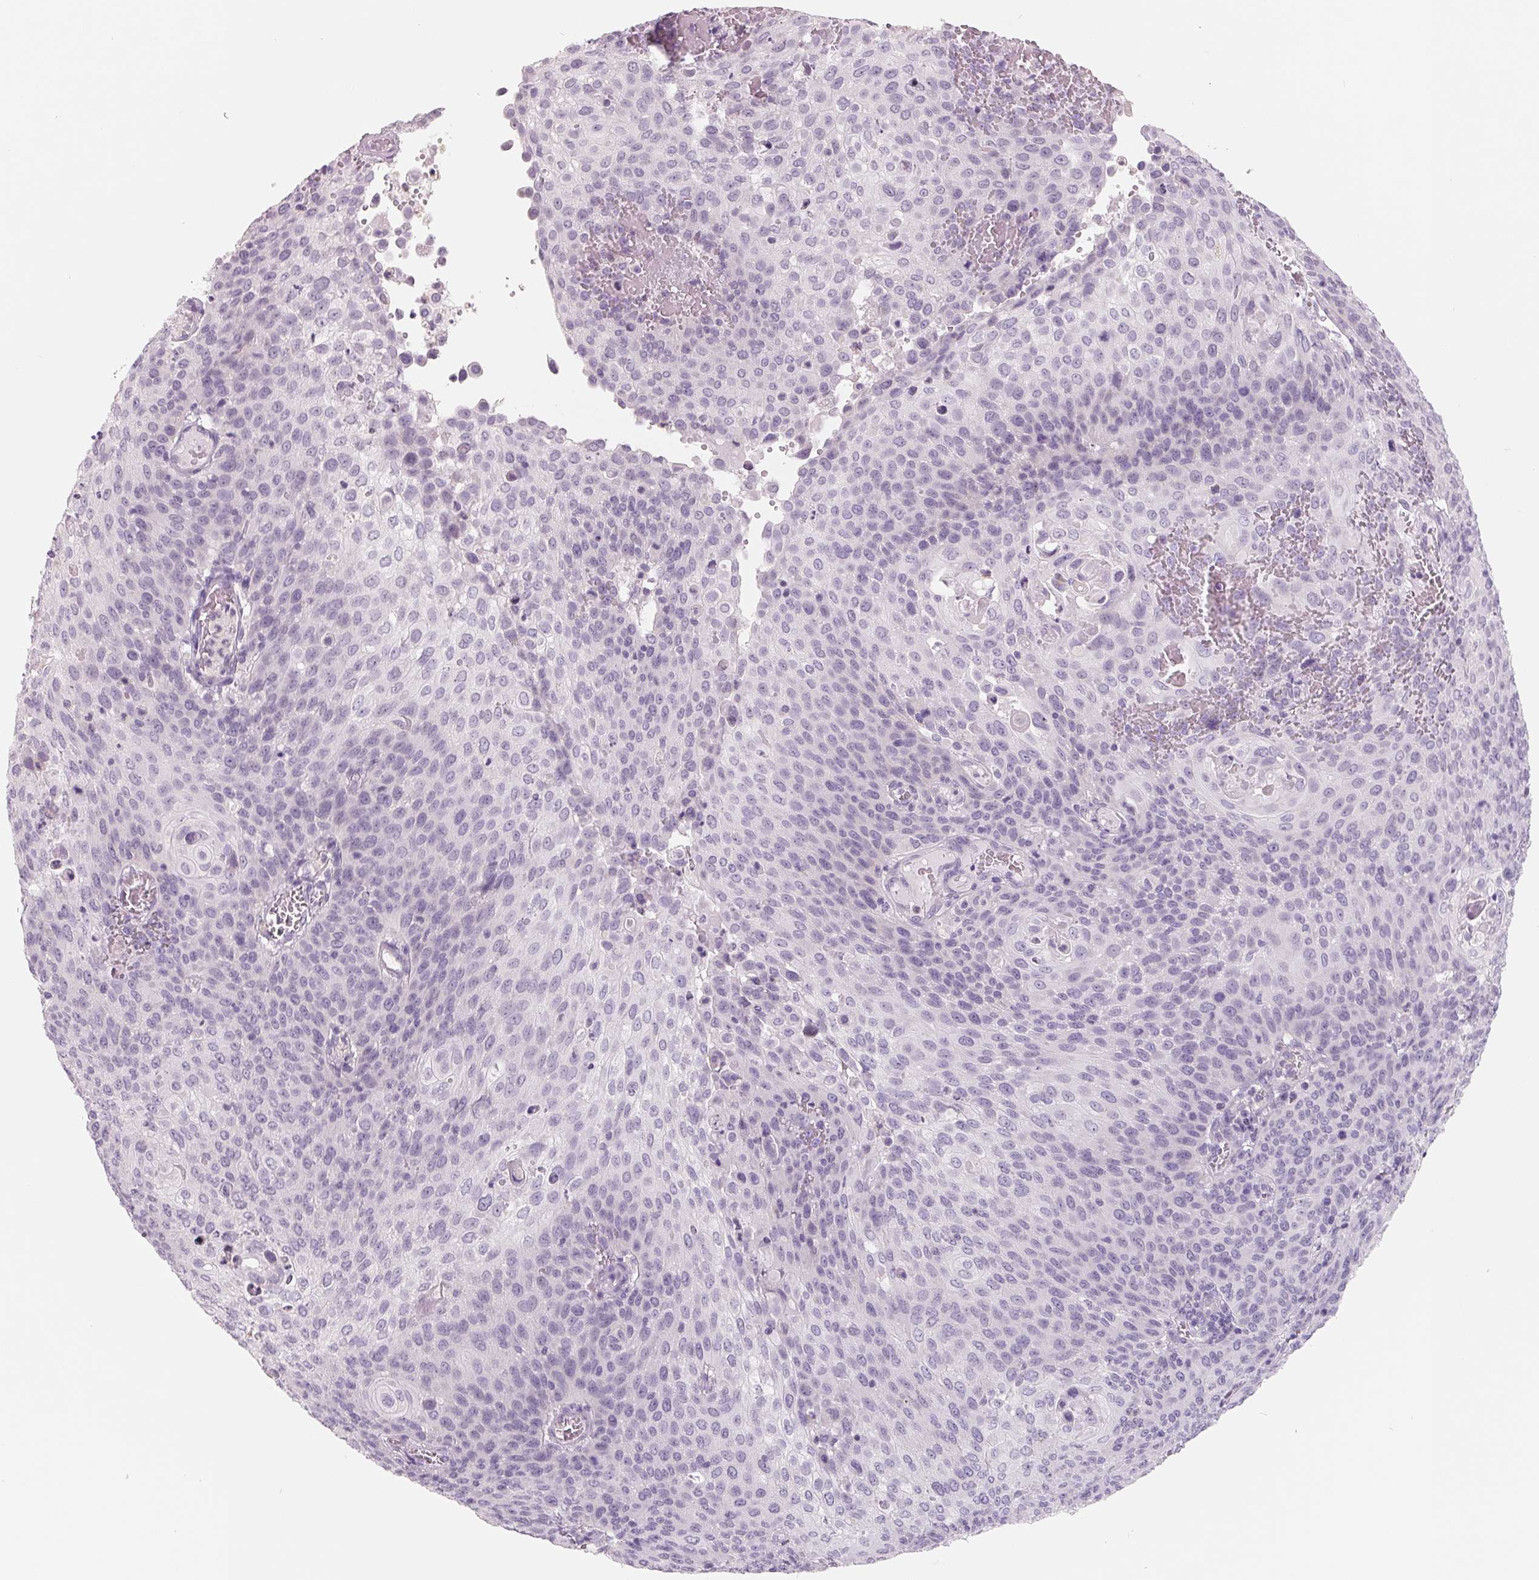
{"staining": {"intensity": "negative", "quantity": "none", "location": "none"}, "tissue": "cervical cancer", "cell_type": "Tumor cells", "image_type": "cancer", "snomed": [{"axis": "morphology", "description": "Squamous cell carcinoma, NOS"}, {"axis": "topography", "description": "Cervix"}], "caption": "Protein analysis of cervical cancer displays no significant positivity in tumor cells.", "gene": "FTCD", "patient": {"sex": "female", "age": 65}}